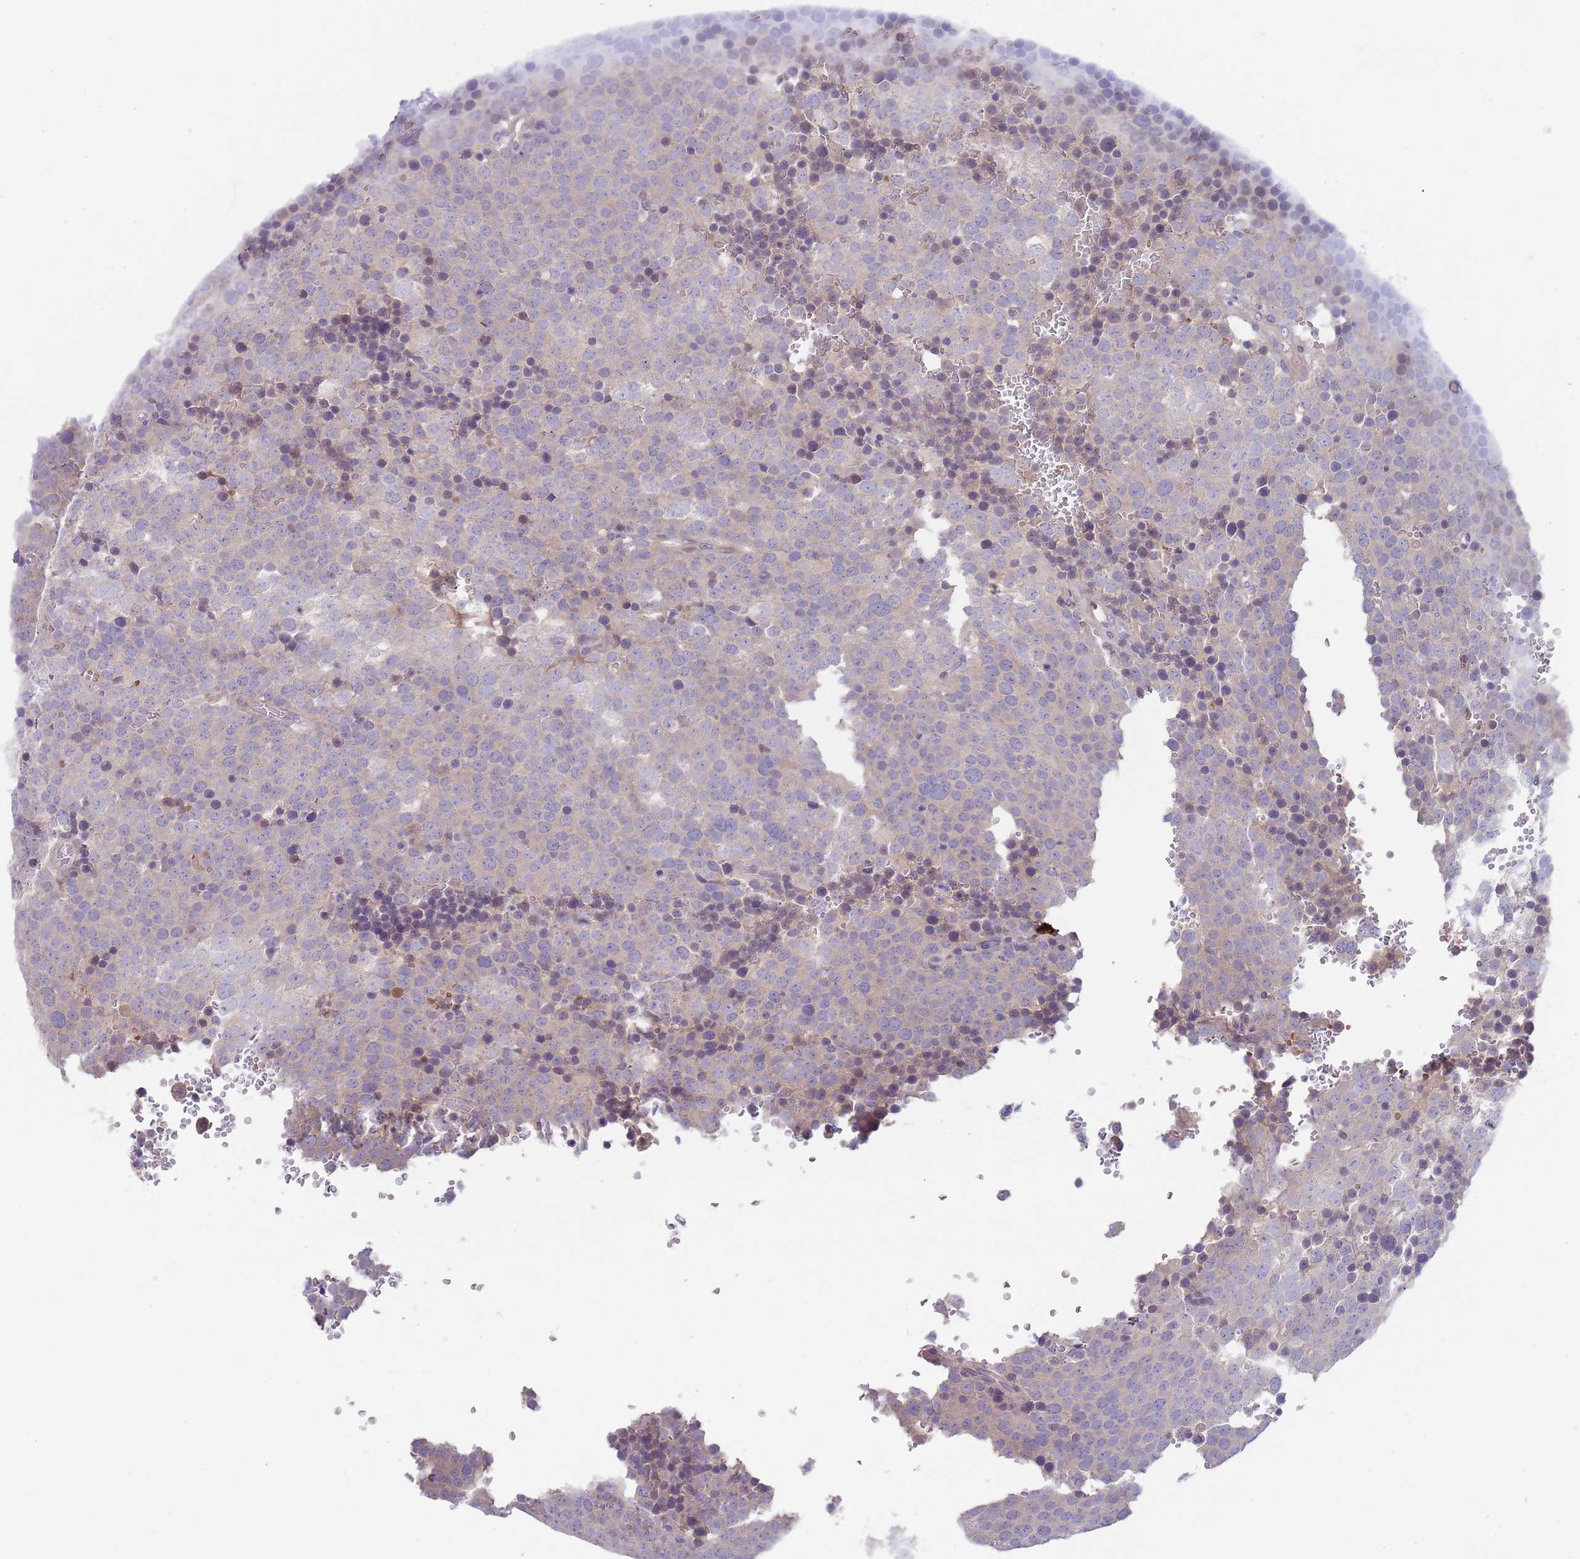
{"staining": {"intensity": "negative", "quantity": "none", "location": "none"}, "tissue": "testis cancer", "cell_type": "Tumor cells", "image_type": "cancer", "snomed": [{"axis": "morphology", "description": "Seminoma, NOS"}, {"axis": "topography", "description": "Testis"}], "caption": "There is no significant expression in tumor cells of seminoma (testis). (Stains: DAB immunohistochemistry with hematoxylin counter stain, Microscopy: brightfield microscopy at high magnification).", "gene": "PRAC1", "patient": {"sex": "male", "age": 71}}